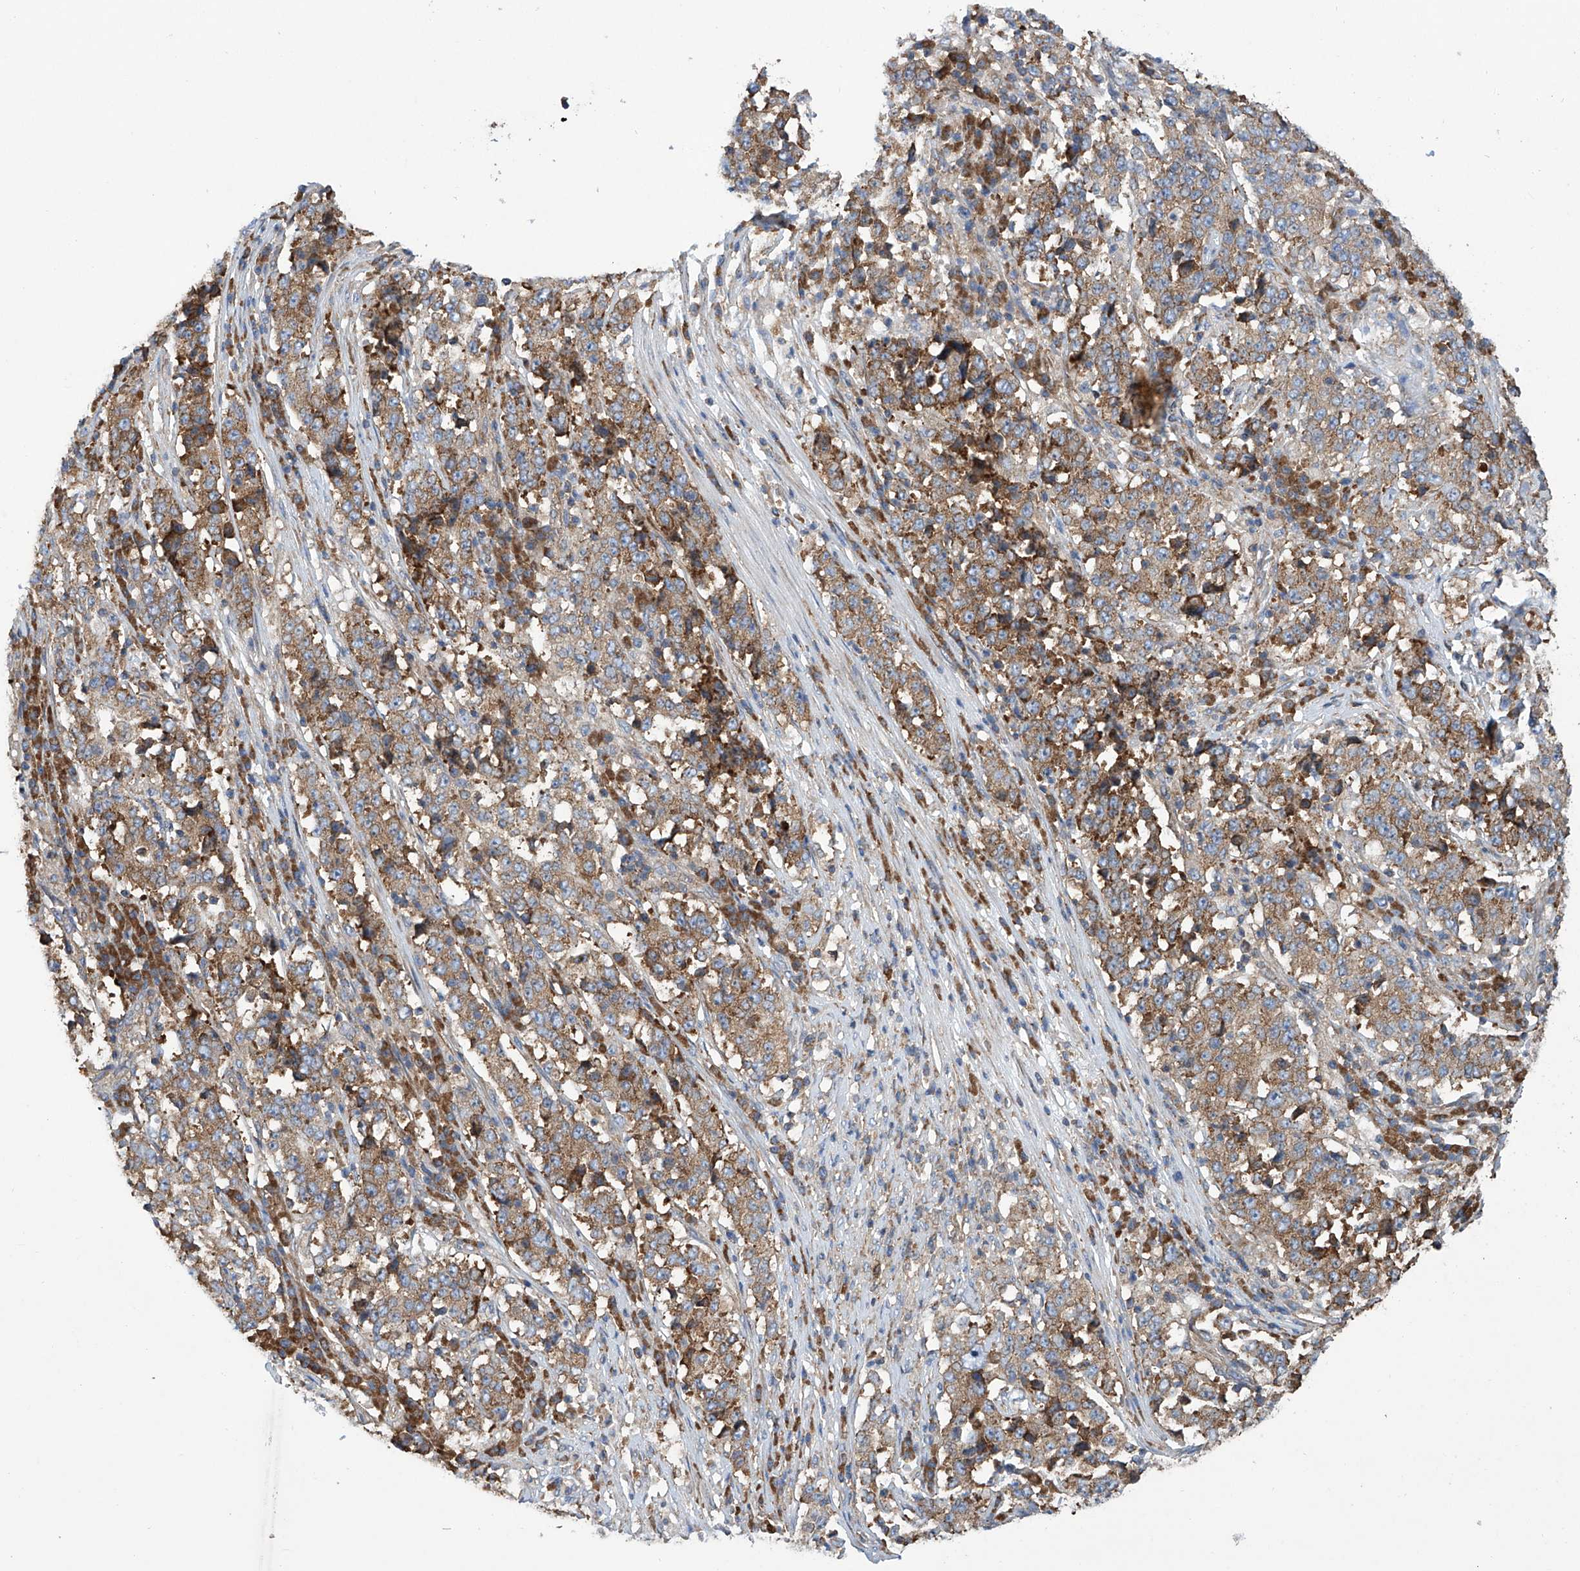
{"staining": {"intensity": "moderate", "quantity": ">75%", "location": "cytoplasmic/membranous"}, "tissue": "stomach cancer", "cell_type": "Tumor cells", "image_type": "cancer", "snomed": [{"axis": "morphology", "description": "Adenocarcinoma, NOS"}, {"axis": "topography", "description": "Stomach"}], "caption": "This is an image of immunohistochemistry staining of stomach adenocarcinoma, which shows moderate staining in the cytoplasmic/membranous of tumor cells.", "gene": "SENP2", "patient": {"sex": "male", "age": 59}}